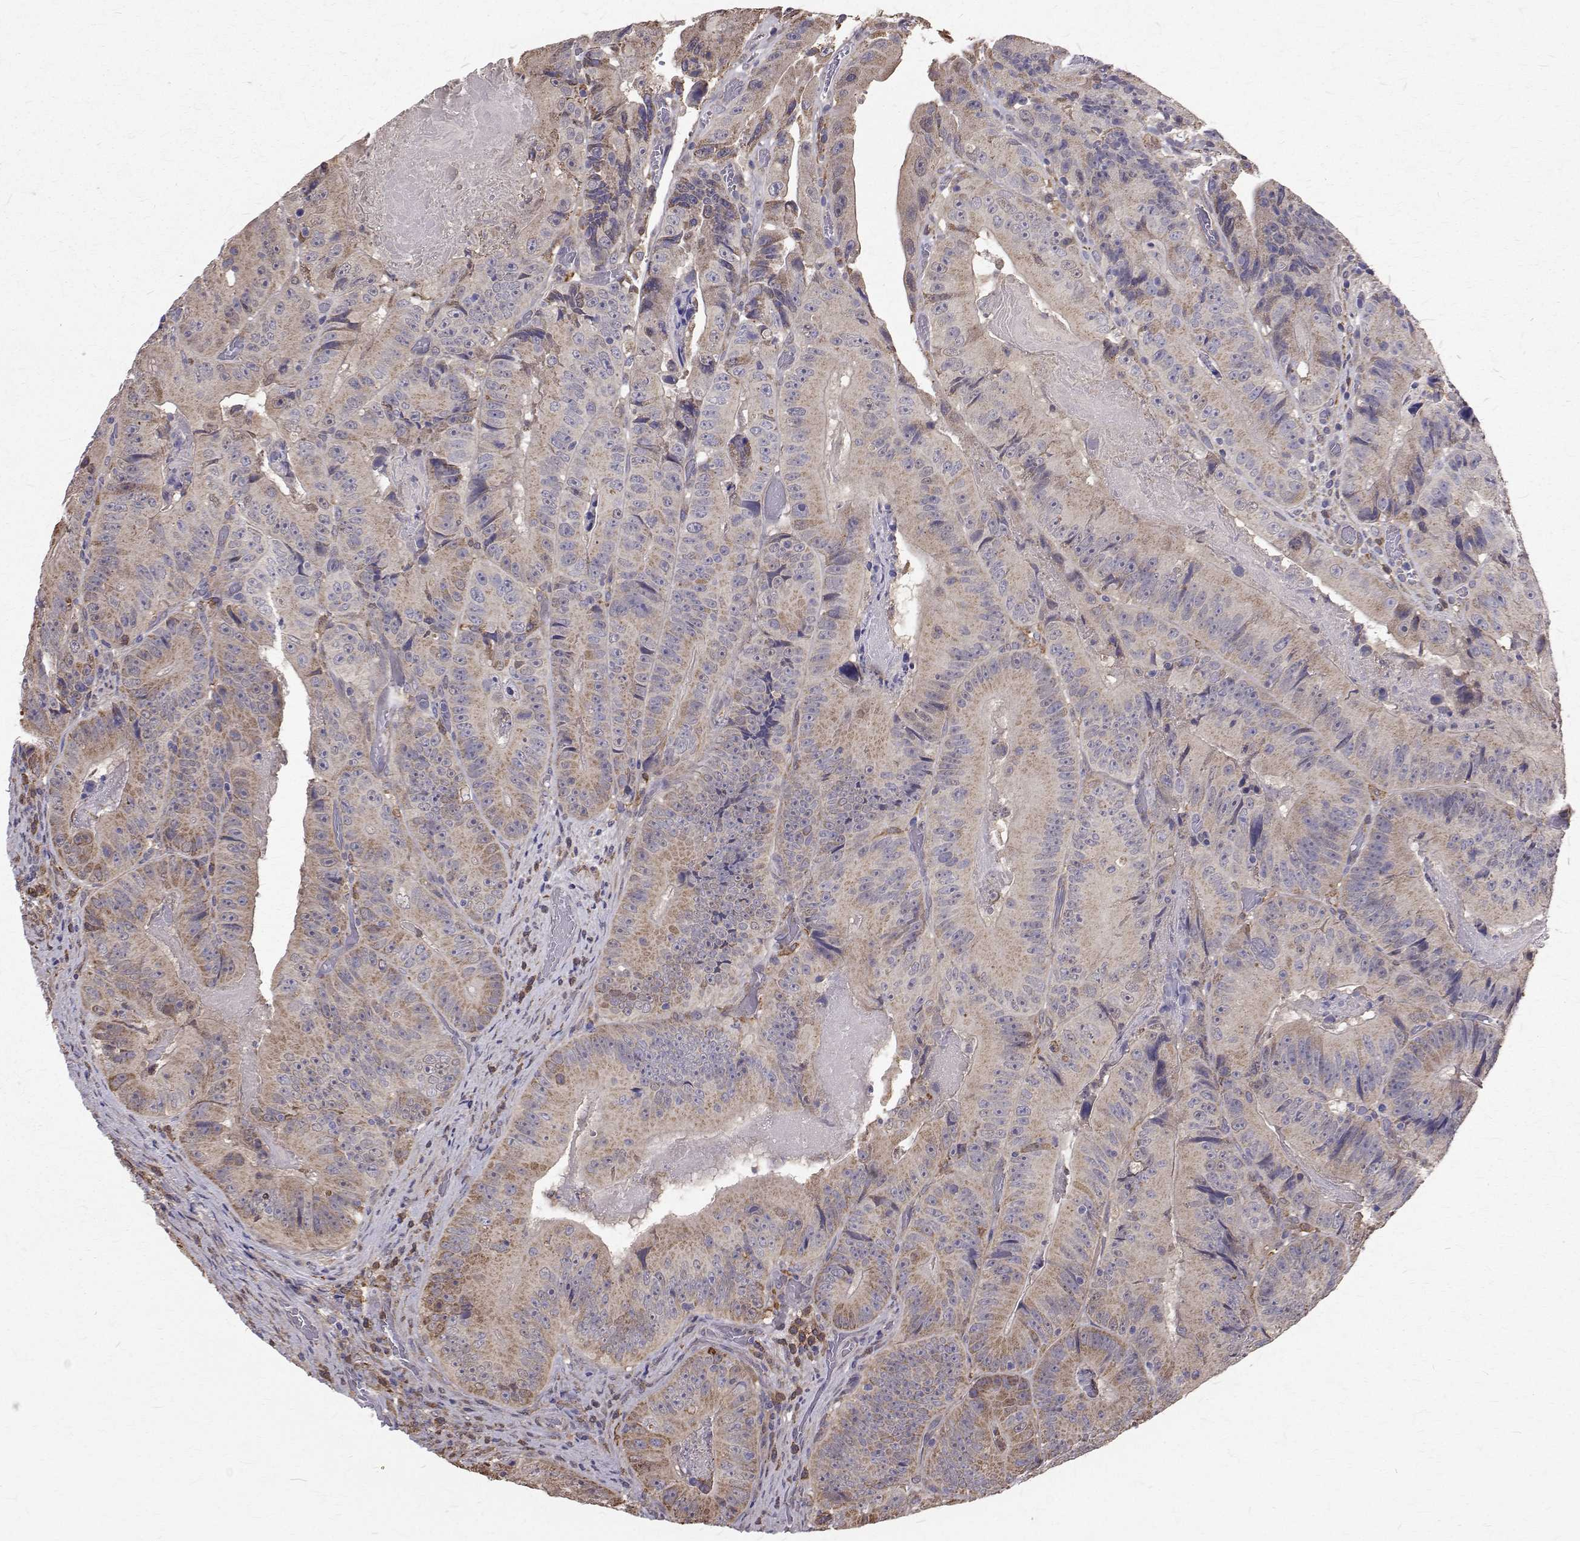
{"staining": {"intensity": "weak", "quantity": ">75%", "location": "cytoplasmic/membranous"}, "tissue": "colorectal cancer", "cell_type": "Tumor cells", "image_type": "cancer", "snomed": [{"axis": "morphology", "description": "Adenocarcinoma, NOS"}, {"axis": "topography", "description": "Colon"}], "caption": "A brown stain shows weak cytoplasmic/membranous staining of a protein in human adenocarcinoma (colorectal) tumor cells.", "gene": "CCDC89", "patient": {"sex": "female", "age": 86}}